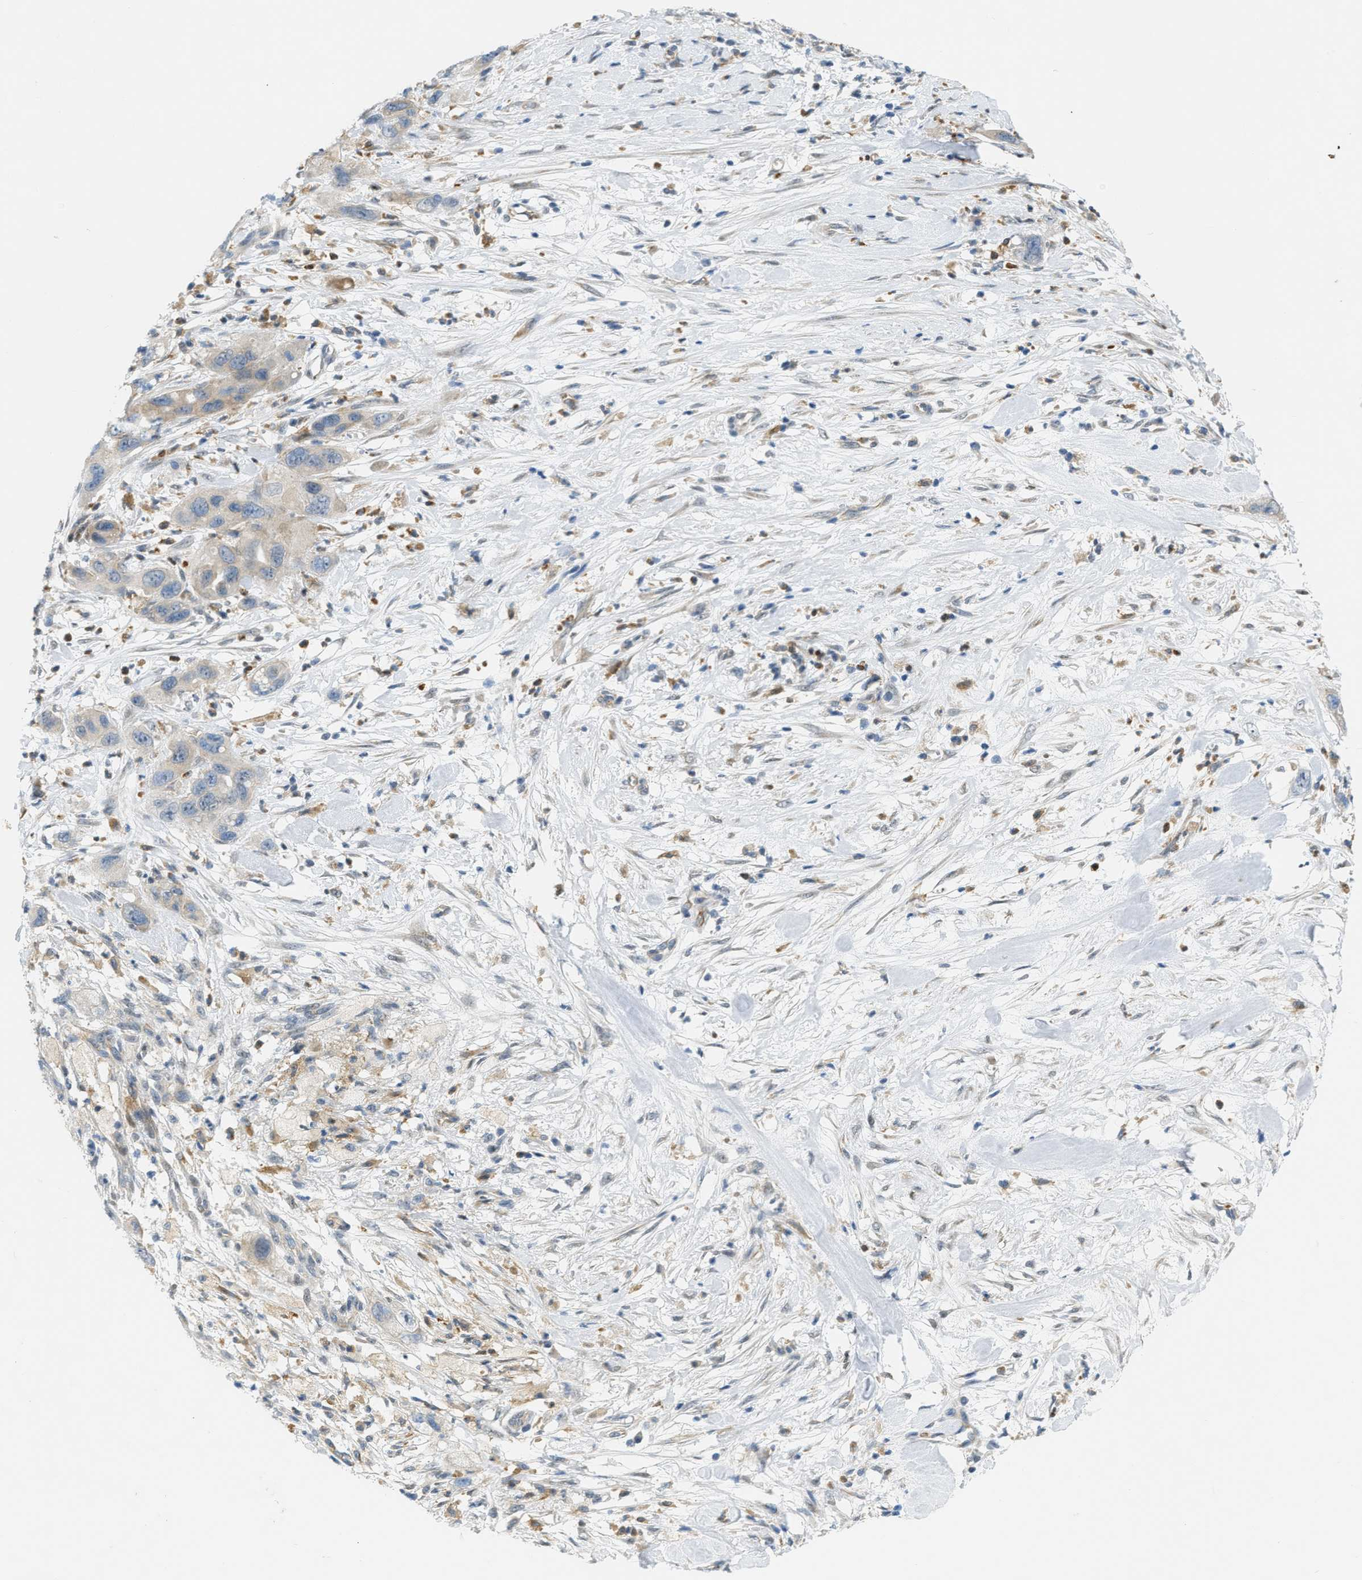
{"staining": {"intensity": "moderate", "quantity": "<25%", "location": "cytoplasmic/membranous"}, "tissue": "pancreatic cancer", "cell_type": "Tumor cells", "image_type": "cancer", "snomed": [{"axis": "morphology", "description": "Adenocarcinoma, NOS"}, {"axis": "topography", "description": "Pancreas"}], "caption": "Tumor cells exhibit low levels of moderate cytoplasmic/membranous staining in about <25% of cells in pancreatic cancer.", "gene": "ZNF408", "patient": {"sex": "female", "age": 71}}